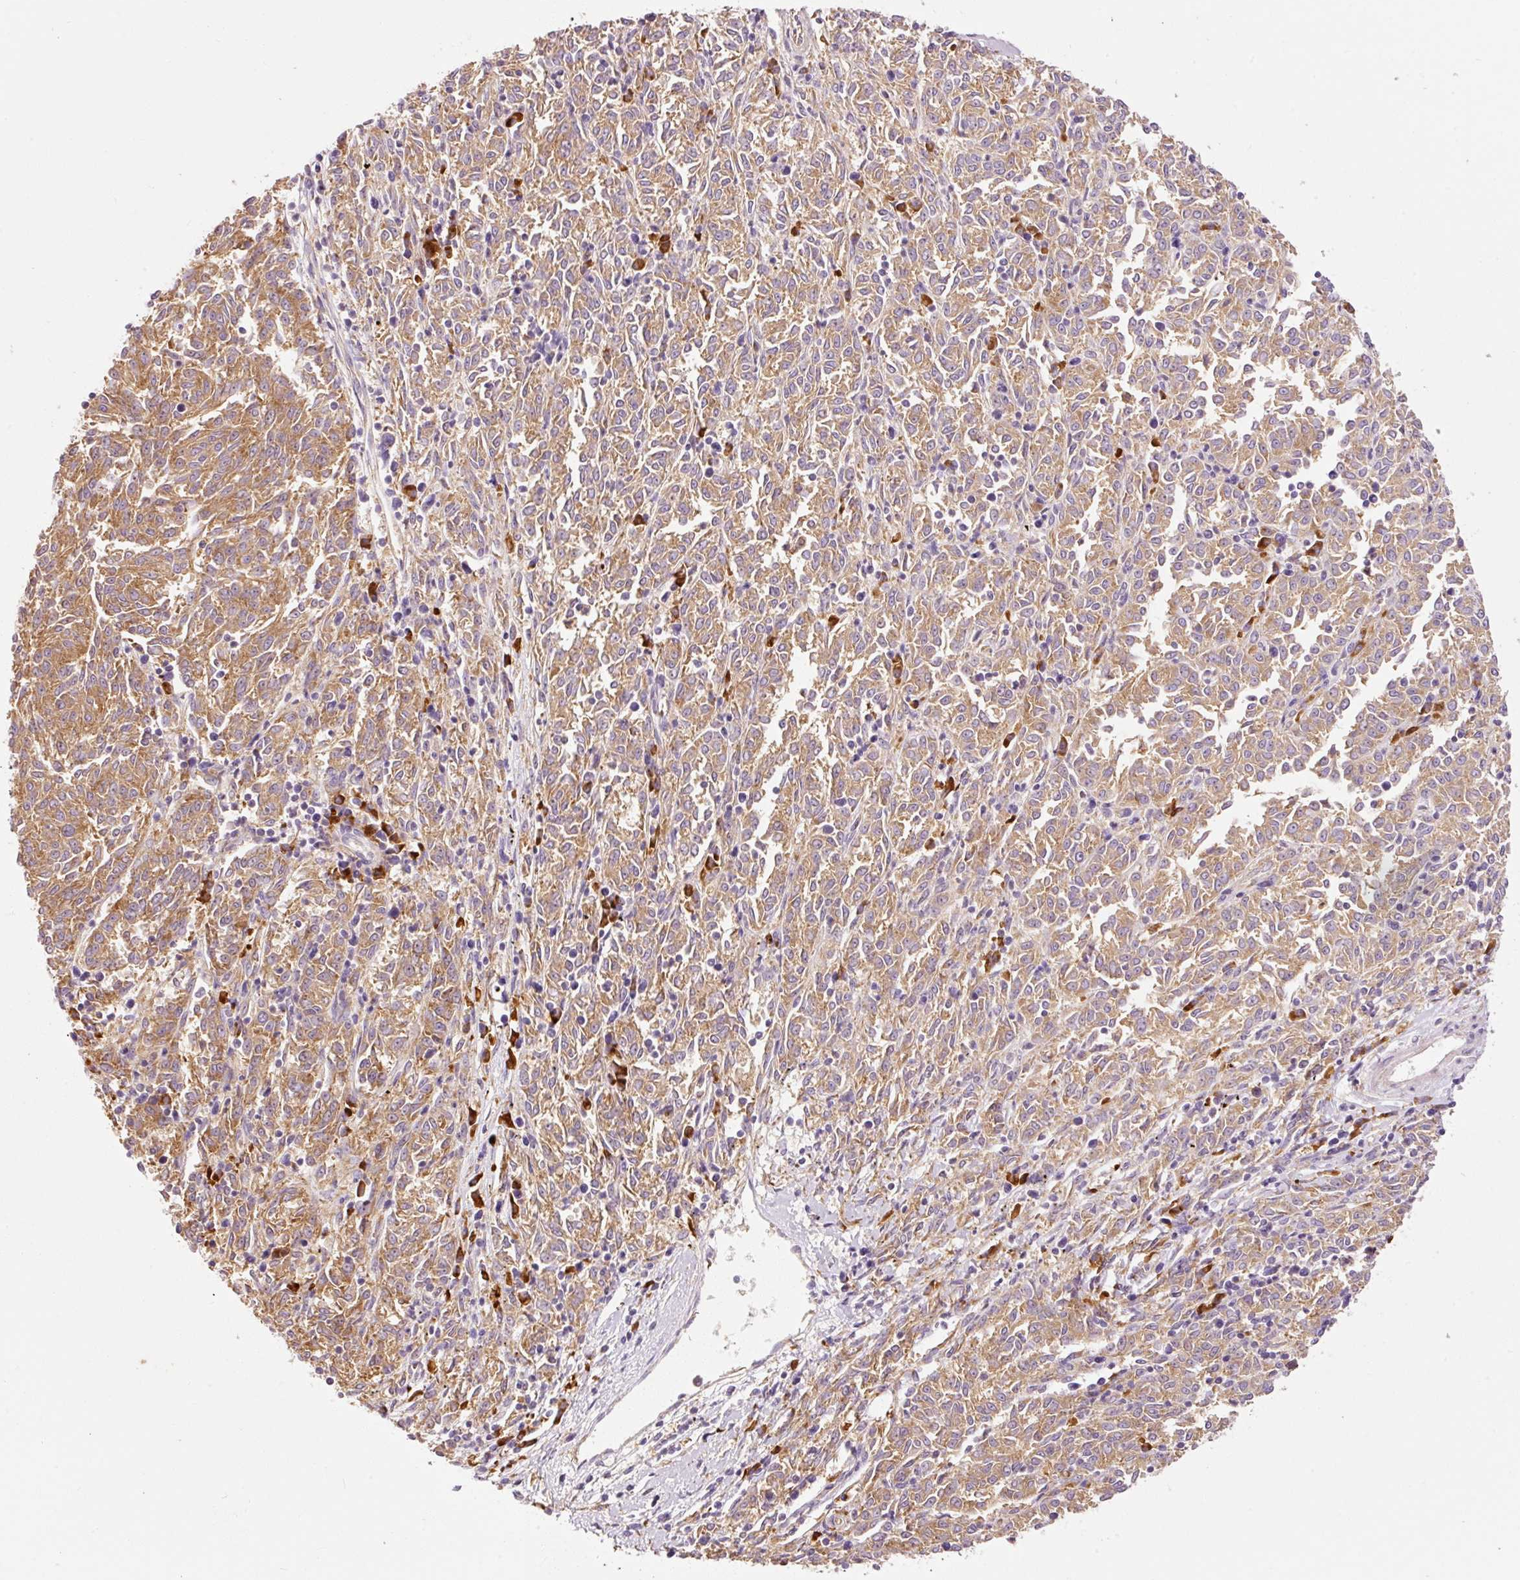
{"staining": {"intensity": "moderate", "quantity": ">75%", "location": "cytoplasmic/membranous"}, "tissue": "melanoma", "cell_type": "Tumor cells", "image_type": "cancer", "snomed": [{"axis": "morphology", "description": "Malignant melanoma, NOS"}, {"axis": "topography", "description": "Skin"}], "caption": "Brown immunohistochemical staining in malignant melanoma reveals moderate cytoplasmic/membranous staining in about >75% of tumor cells.", "gene": "RPL10A", "patient": {"sex": "female", "age": 72}}